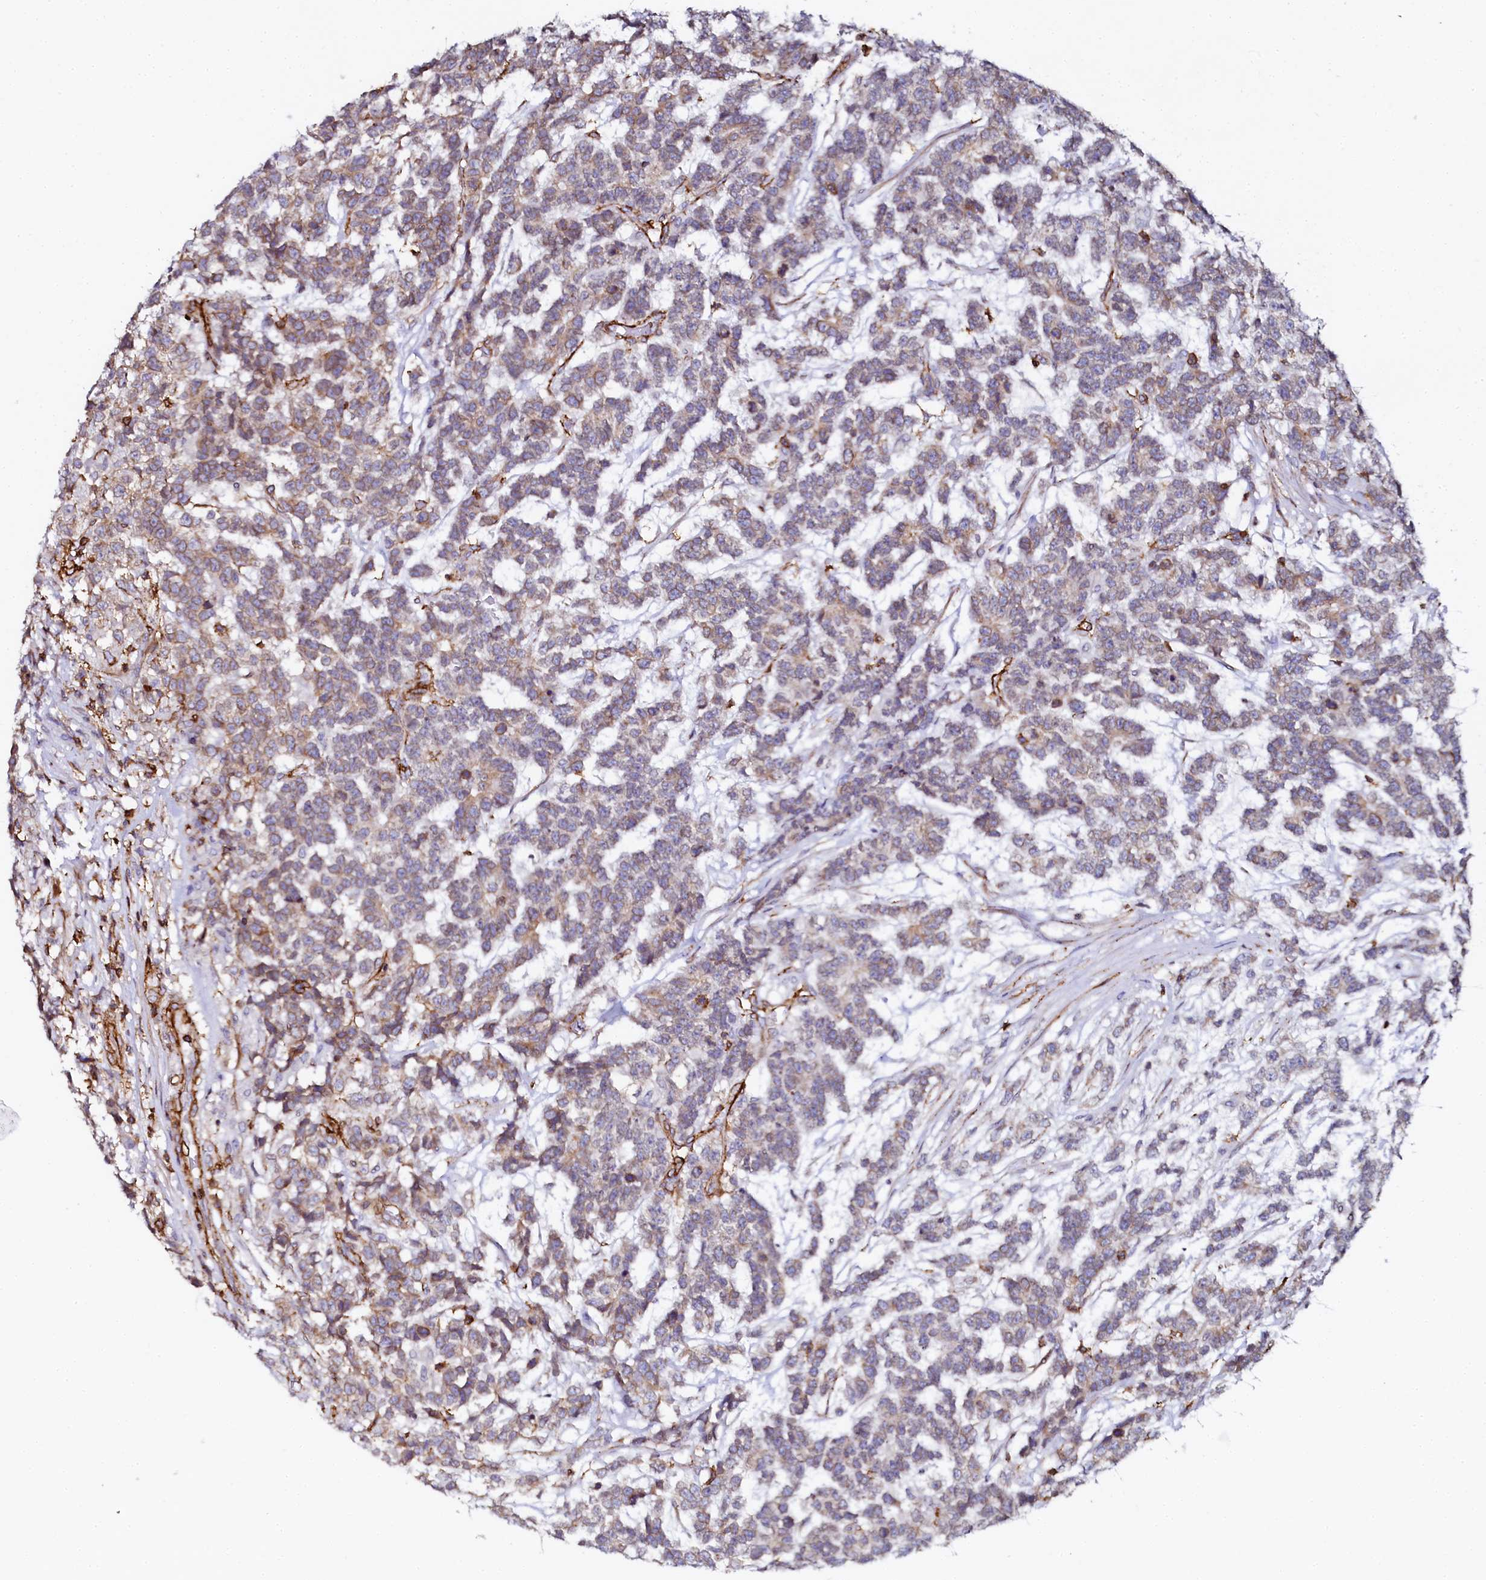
{"staining": {"intensity": "weak", "quantity": "25%-75%", "location": "cytoplasmic/membranous"}, "tissue": "testis cancer", "cell_type": "Tumor cells", "image_type": "cancer", "snomed": [{"axis": "morphology", "description": "Carcinoma, Embryonal, NOS"}, {"axis": "topography", "description": "Testis"}], "caption": "Brown immunohistochemical staining in human testis embryonal carcinoma reveals weak cytoplasmic/membranous positivity in about 25%-75% of tumor cells.", "gene": "AAAS", "patient": {"sex": "male", "age": 26}}